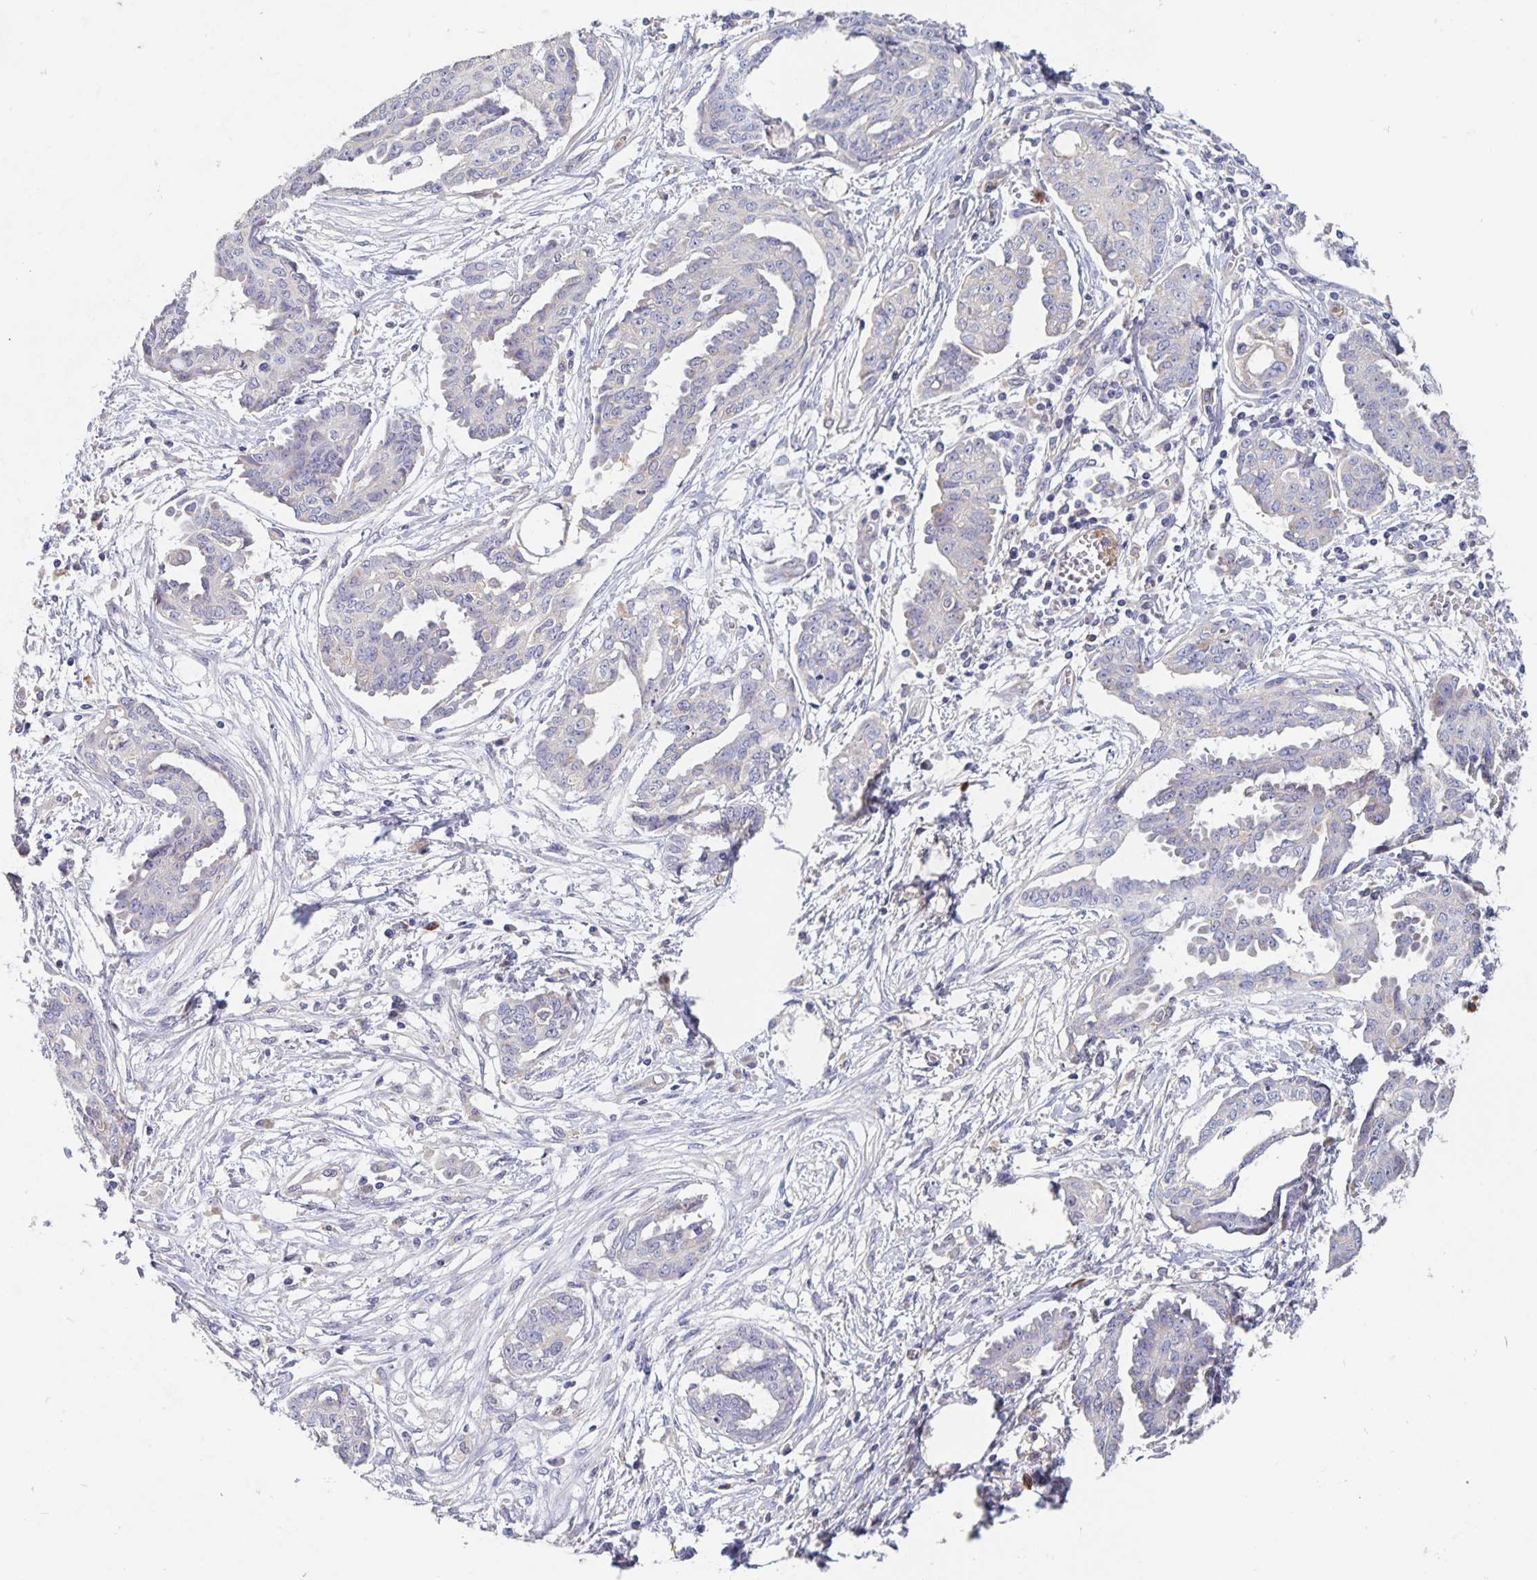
{"staining": {"intensity": "negative", "quantity": "none", "location": "none"}, "tissue": "ovarian cancer", "cell_type": "Tumor cells", "image_type": "cancer", "snomed": [{"axis": "morphology", "description": "Cystadenocarcinoma, serous, NOS"}, {"axis": "topography", "description": "Ovary"}], "caption": "An IHC histopathology image of ovarian cancer (serous cystadenocarcinoma) is shown. There is no staining in tumor cells of ovarian cancer (serous cystadenocarcinoma).", "gene": "CDC42BPG", "patient": {"sex": "female", "age": 71}}